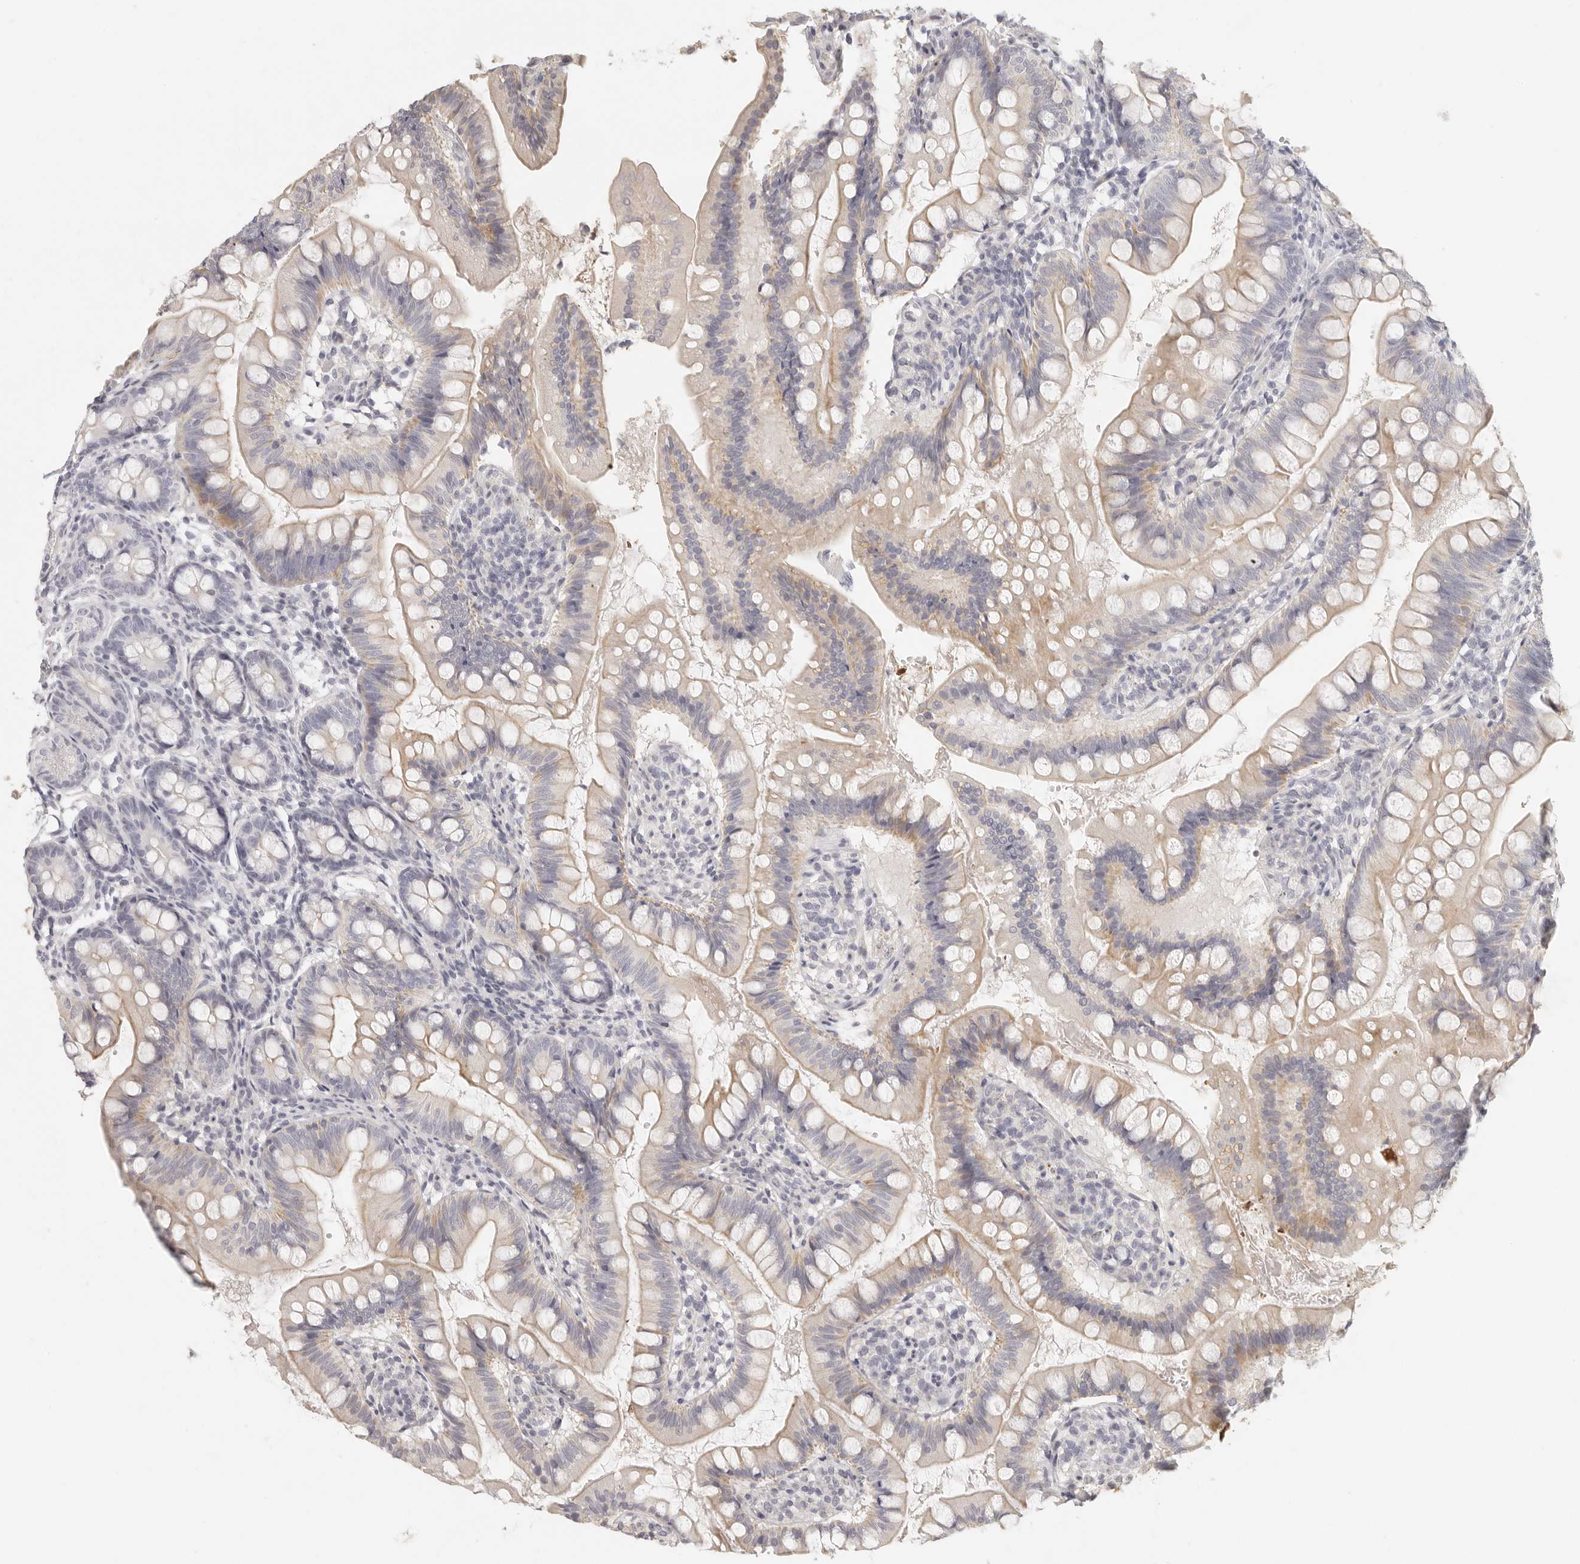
{"staining": {"intensity": "weak", "quantity": "25%-75%", "location": "cytoplasmic/membranous"}, "tissue": "small intestine", "cell_type": "Glandular cells", "image_type": "normal", "snomed": [{"axis": "morphology", "description": "Normal tissue, NOS"}, {"axis": "topography", "description": "Small intestine"}], "caption": "Immunohistochemical staining of unremarkable human small intestine reveals low levels of weak cytoplasmic/membranous expression in about 25%-75% of glandular cells.", "gene": "RXFP1", "patient": {"sex": "male", "age": 7}}